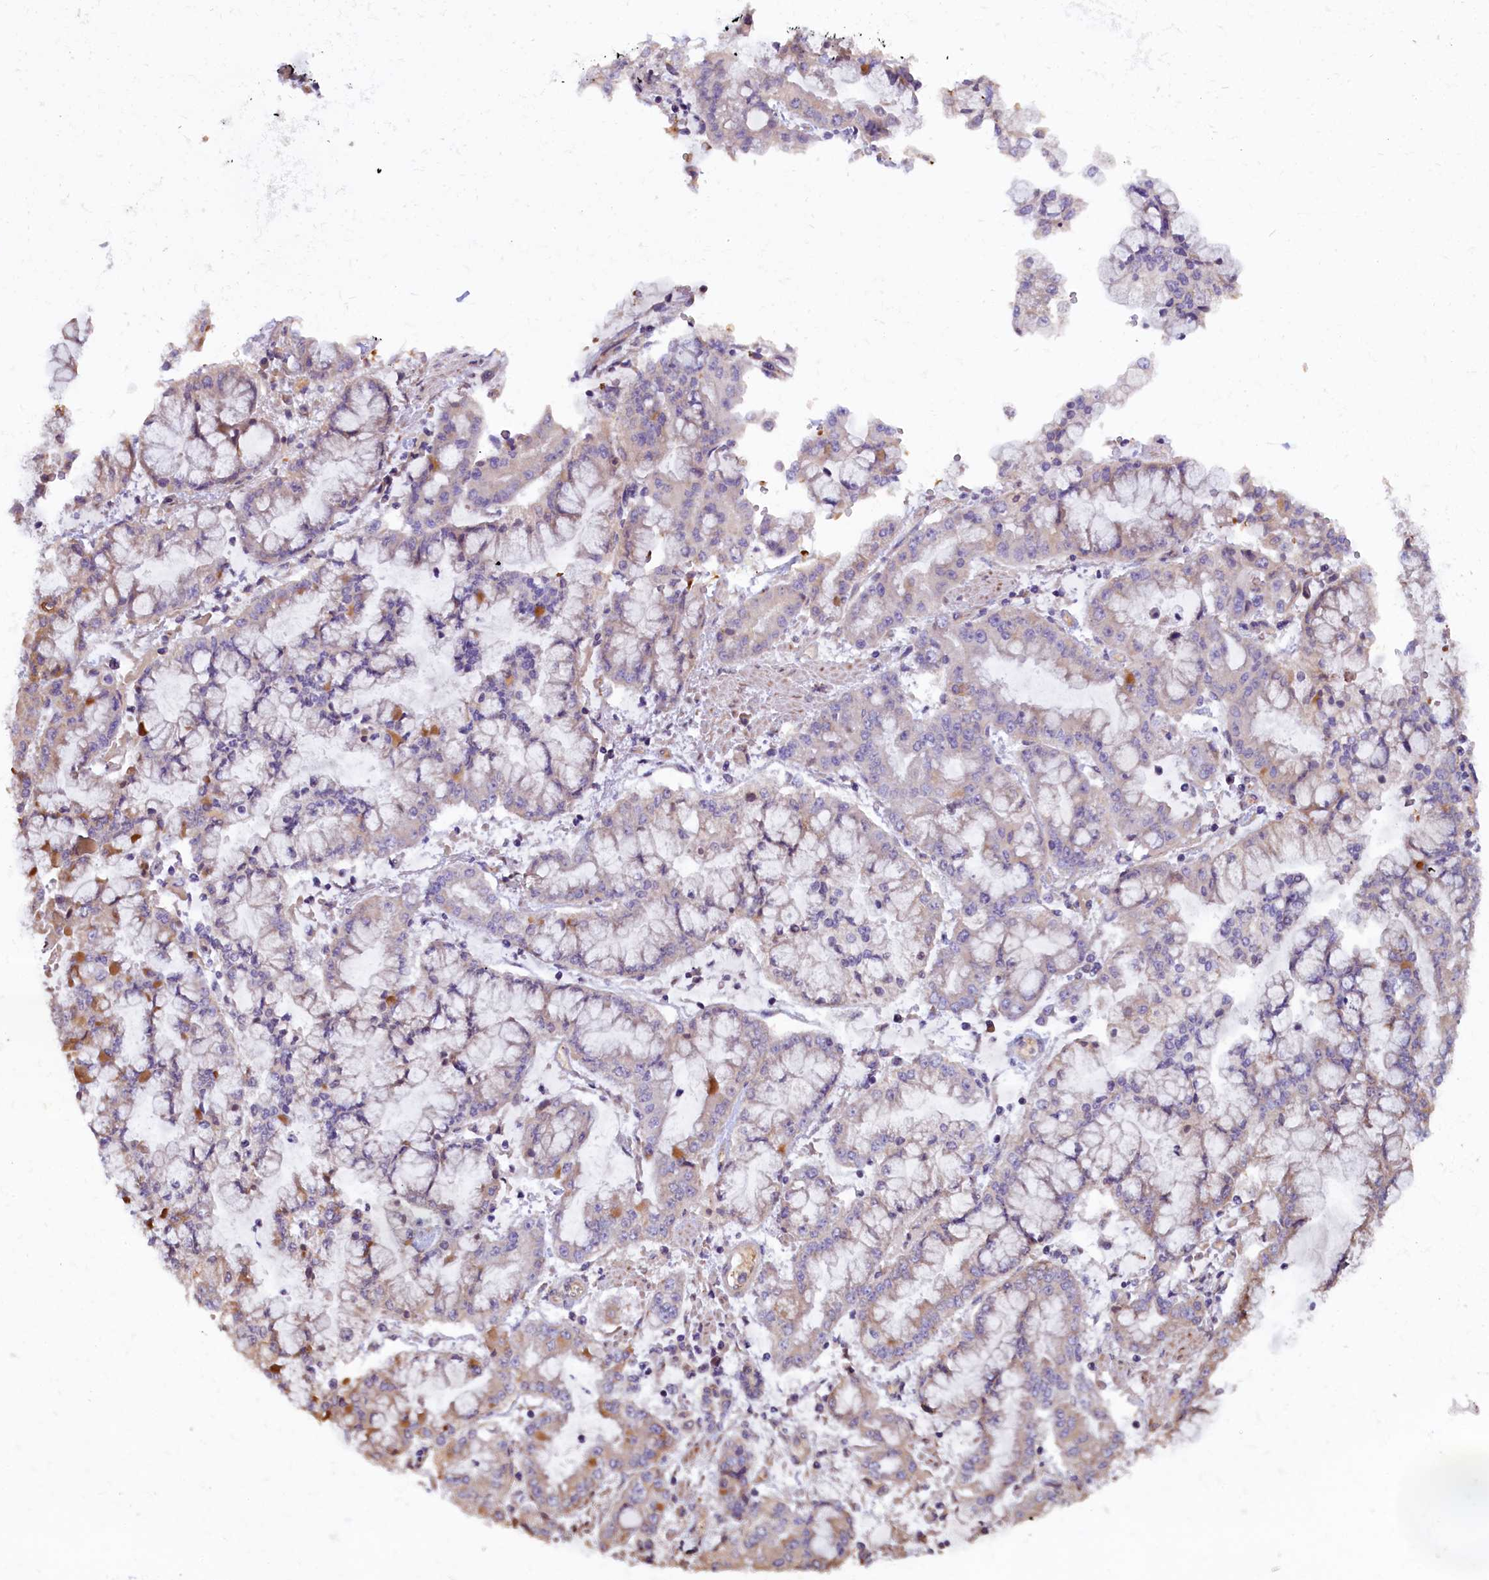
{"staining": {"intensity": "weak", "quantity": "<25%", "location": "cytoplasmic/membranous"}, "tissue": "stomach cancer", "cell_type": "Tumor cells", "image_type": "cancer", "snomed": [{"axis": "morphology", "description": "Adenocarcinoma, NOS"}, {"axis": "topography", "description": "Stomach"}], "caption": "There is no significant staining in tumor cells of adenocarcinoma (stomach). (Immunohistochemistry (ihc), brightfield microscopy, high magnification).", "gene": "CCDC9B", "patient": {"sex": "male", "age": 76}}